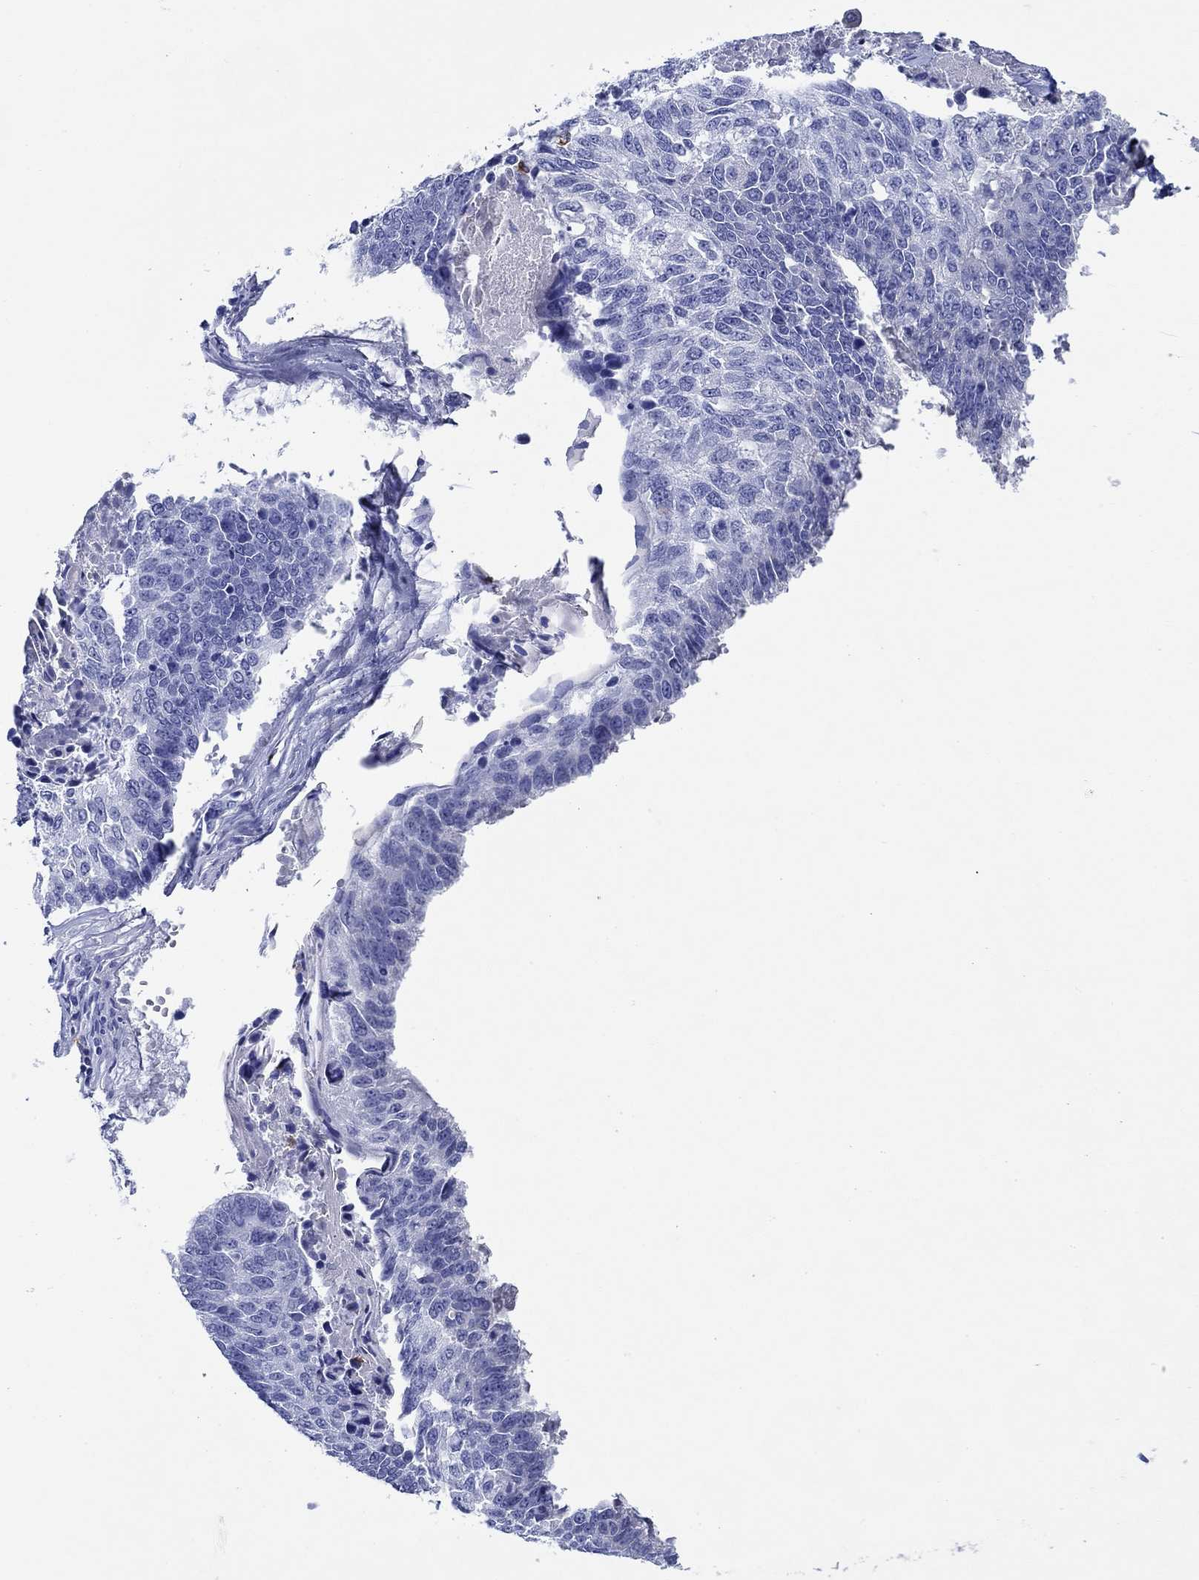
{"staining": {"intensity": "negative", "quantity": "none", "location": "none"}, "tissue": "lung cancer", "cell_type": "Tumor cells", "image_type": "cancer", "snomed": [{"axis": "morphology", "description": "Squamous cell carcinoma, NOS"}, {"axis": "topography", "description": "Lung"}], "caption": "Tumor cells show no significant staining in lung cancer.", "gene": "EPX", "patient": {"sex": "male", "age": 73}}